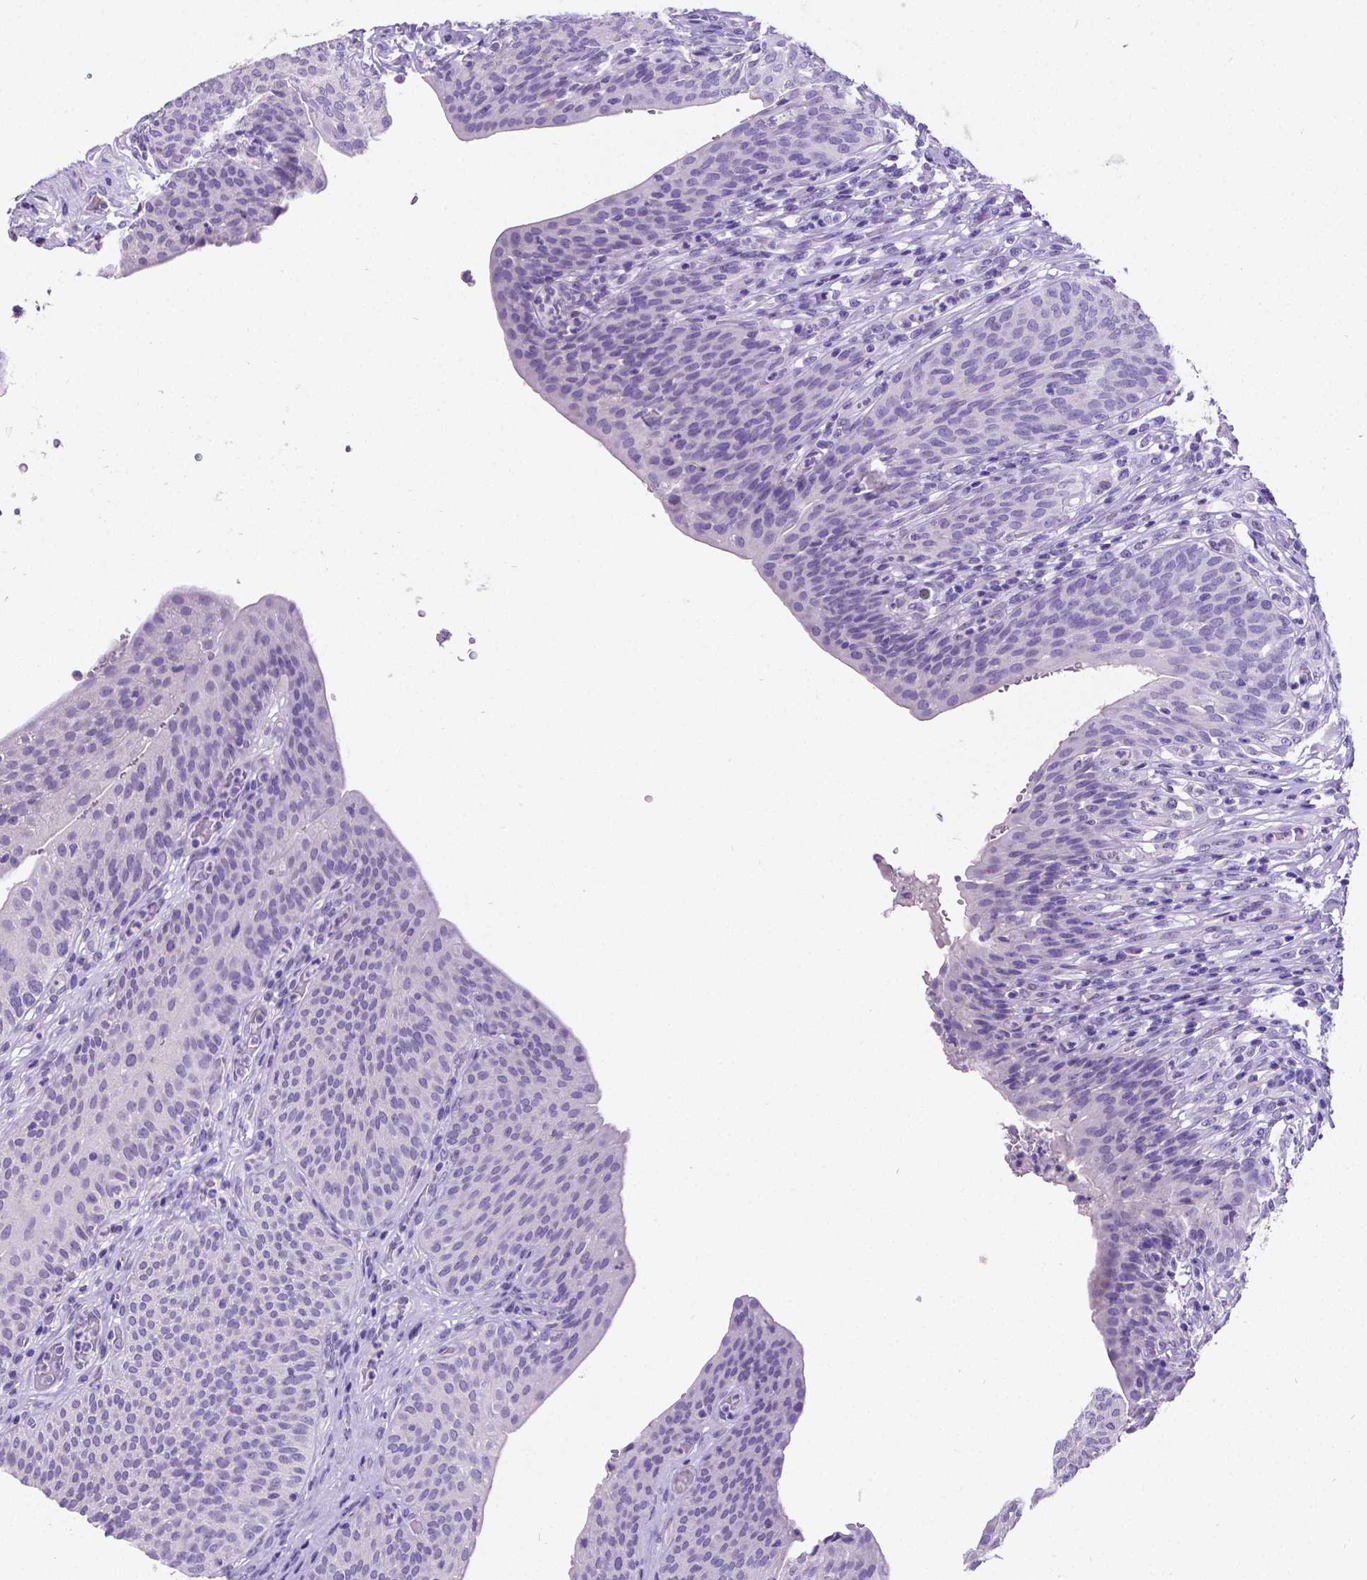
{"staining": {"intensity": "negative", "quantity": "none", "location": "none"}, "tissue": "urinary bladder", "cell_type": "Urothelial cells", "image_type": "normal", "snomed": [{"axis": "morphology", "description": "Normal tissue, NOS"}, {"axis": "topography", "description": "Urinary bladder"}, {"axis": "topography", "description": "Peripheral nerve tissue"}], "caption": "This micrograph is of normal urinary bladder stained with immunohistochemistry (IHC) to label a protein in brown with the nuclei are counter-stained blue. There is no staining in urothelial cells.", "gene": "SATB2", "patient": {"sex": "male", "age": 66}}